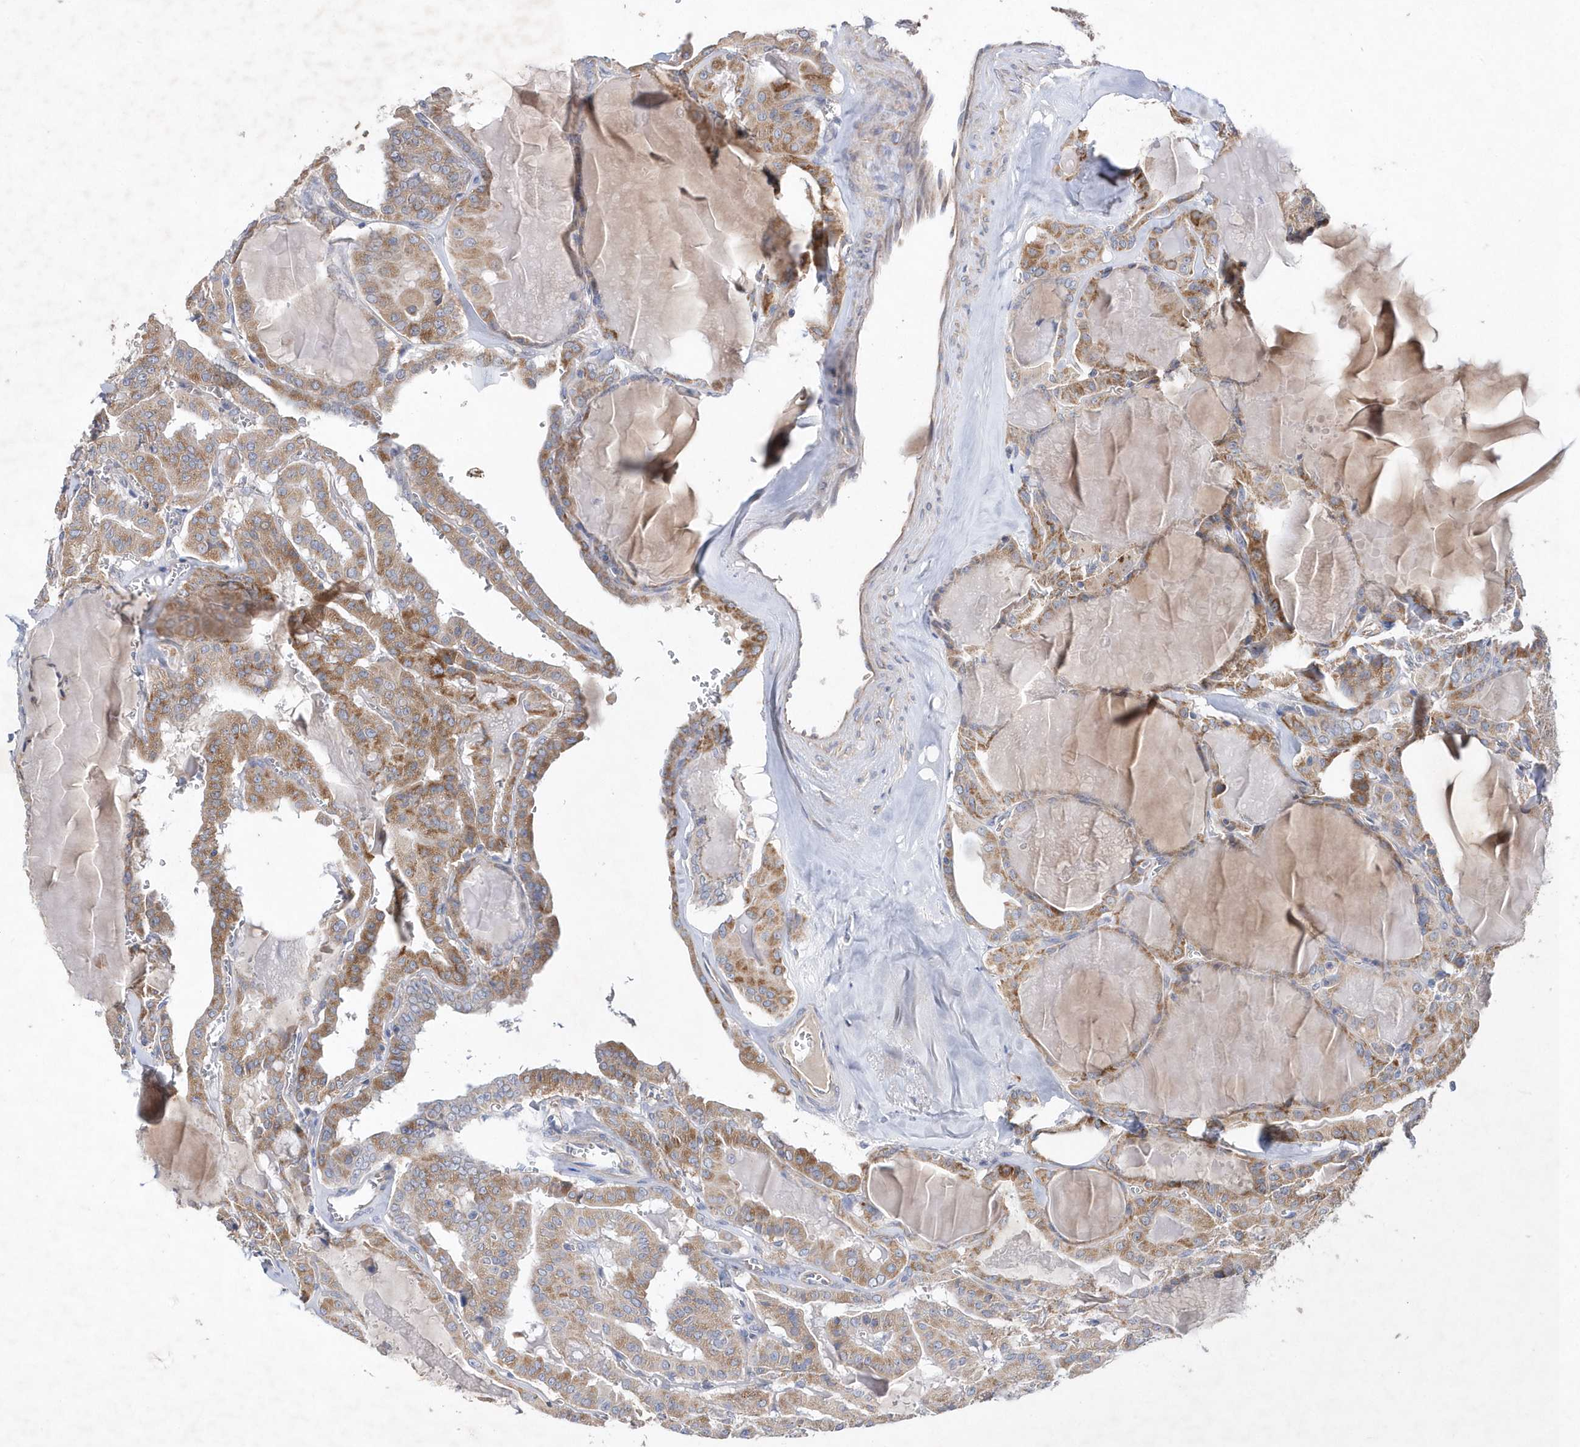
{"staining": {"intensity": "moderate", "quantity": ">75%", "location": "cytoplasmic/membranous"}, "tissue": "thyroid cancer", "cell_type": "Tumor cells", "image_type": "cancer", "snomed": [{"axis": "morphology", "description": "Papillary adenocarcinoma, NOS"}, {"axis": "topography", "description": "Thyroid gland"}], "caption": "IHC of thyroid cancer (papillary adenocarcinoma) demonstrates medium levels of moderate cytoplasmic/membranous expression in approximately >75% of tumor cells.", "gene": "METTL8", "patient": {"sex": "male", "age": 52}}